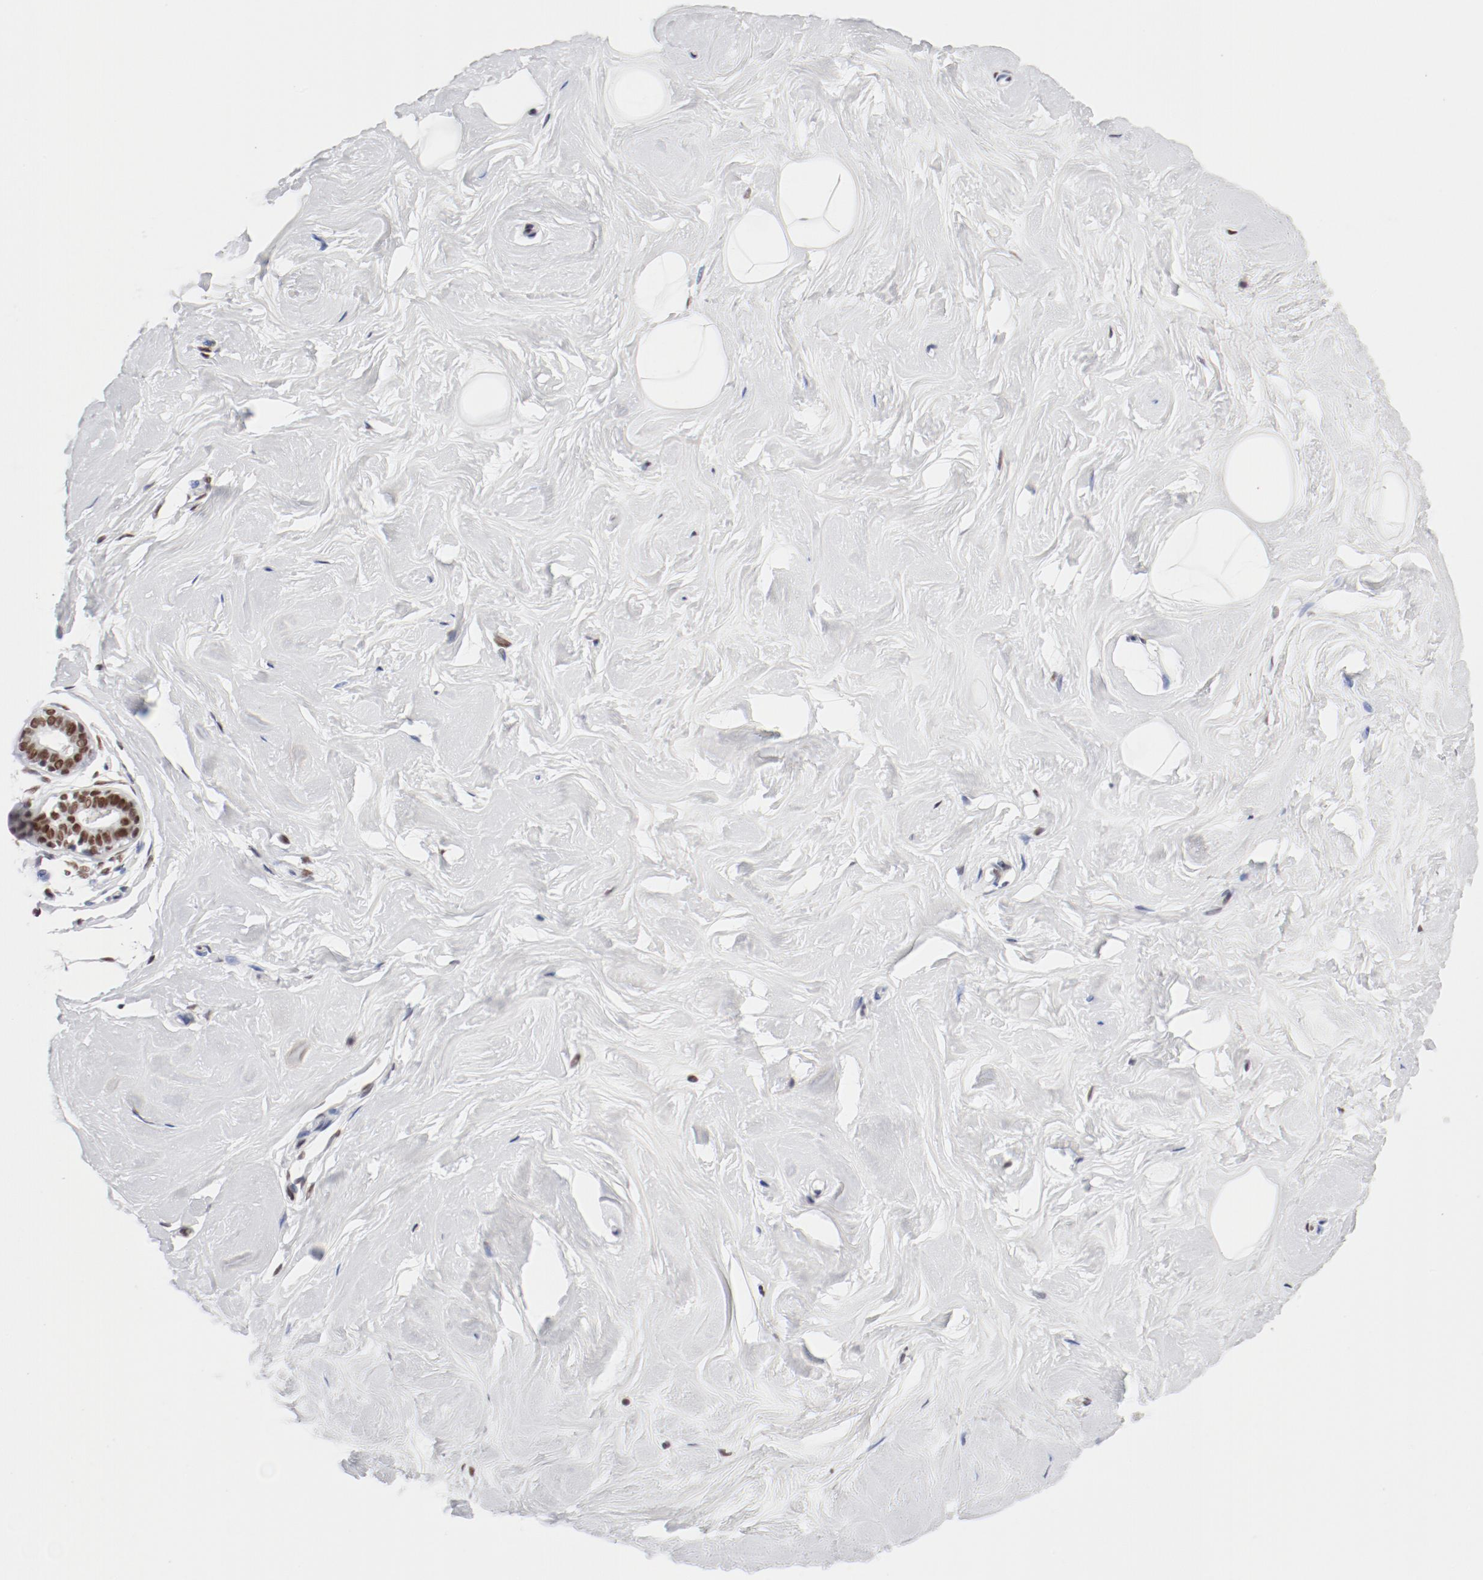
{"staining": {"intensity": "negative", "quantity": "none", "location": "none"}, "tissue": "breast", "cell_type": "Adipocytes", "image_type": "normal", "snomed": [{"axis": "morphology", "description": "Normal tissue, NOS"}, {"axis": "topography", "description": "Breast"}], "caption": "This is an immunohistochemistry (IHC) micrograph of normal breast. There is no expression in adipocytes.", "gene": "ATF2", "patient": {"sex": "female", "age": 23}}